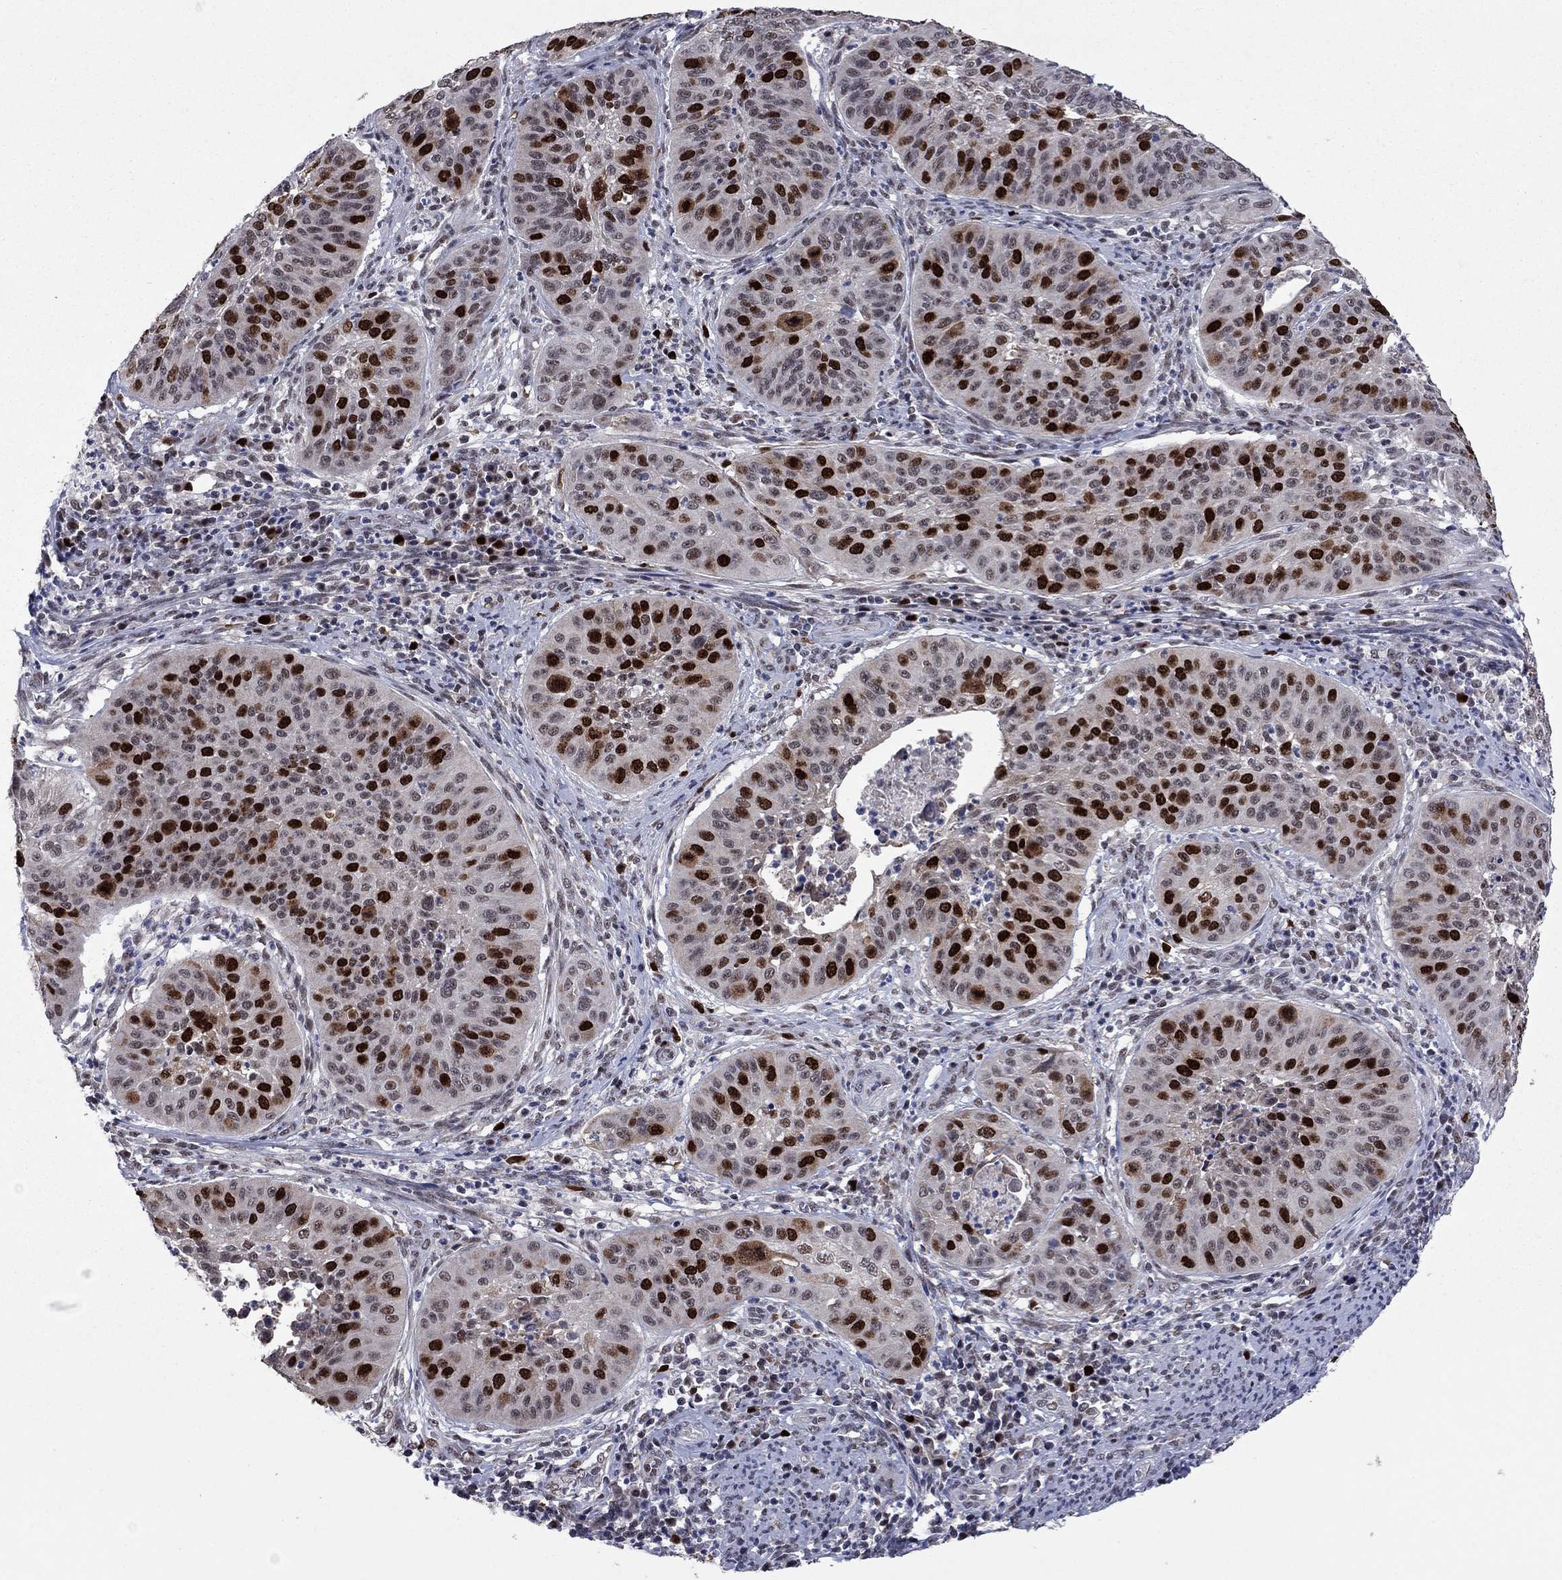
{"staining": {"intensity": "strong", "quantity": "25%-75%", "location": "nuclear"}, "tissue": "cervical cancer", "cell_type": "Tumor cells", "image_type": "cancer", "snomed": [{"axis": "morphology", "description": "Normal tissue, NOS"}, {"axis": "morphology", "description": "Squamous cell carcinoma, NOS"}, {"axis": "topography", "description": "Cervix"}], "caption": "Strong nuclear expression is present in about 25%-75% of tumor cells in cervical cancer (squamous cell carcinoma).", "gene": "CDCA5", "patient": {"sex": "female", "age": 39}}